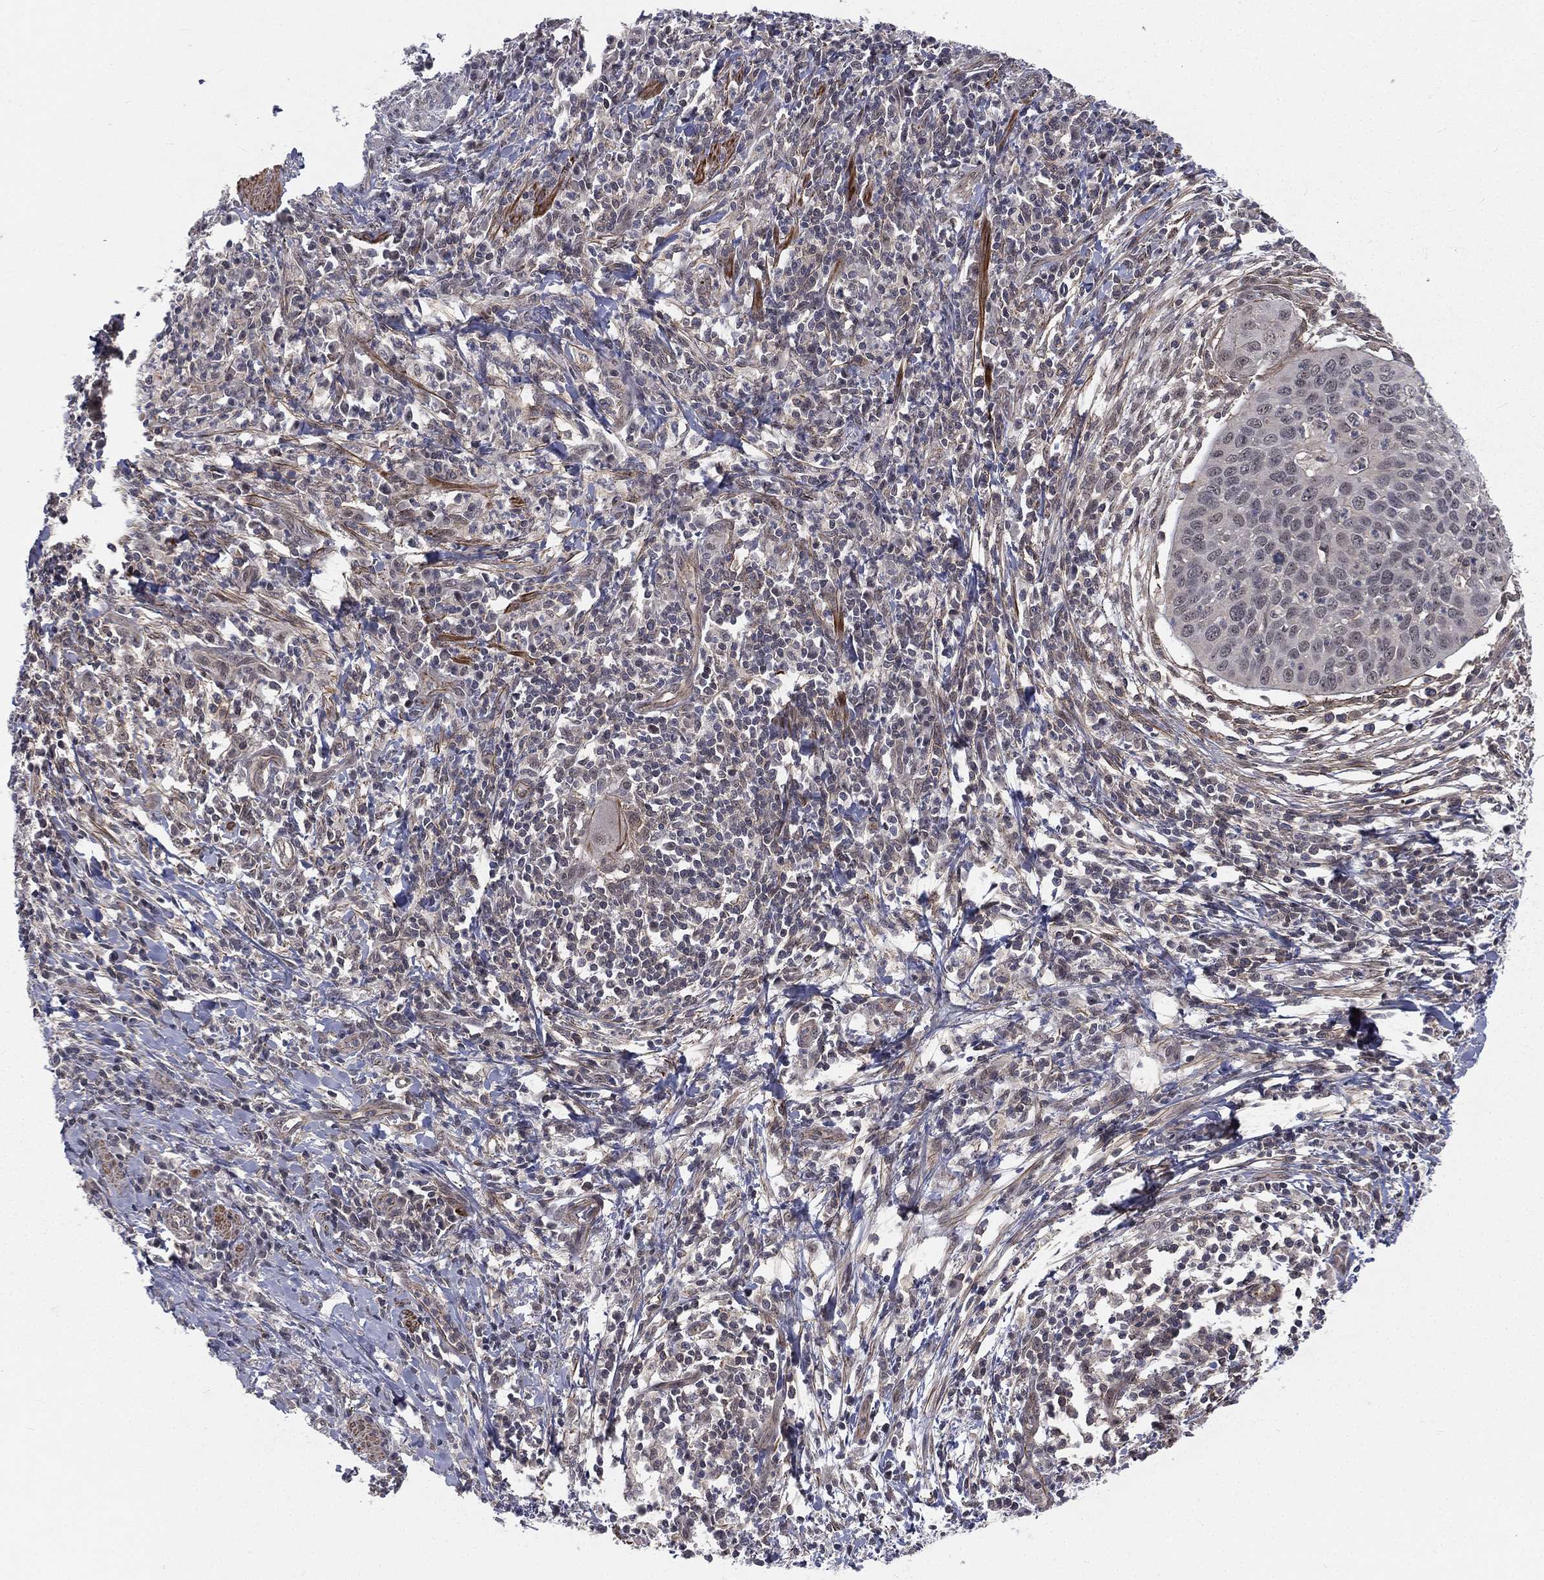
{"staining": {"intensity": "negative", "quantity": "none", "location": "none"}, "tissue": "cervical cancer", "cell_type": "Tumor cells", "image_type": "cancer", "snomed": [{"axis": "morphology", "description": "Squamous cell carcinoma, NOS"}, {"axis": "topography", "description": "Cervix"}], "caption": "Immunohistochemistry micrograph of neoplastic tissue: human squamous cell carcinoma (cervical) stained with DAB displays no significant protein positivity in tumor cells.", "gene": "MORC2", "patient": {"sex": "female", "age": 26}}